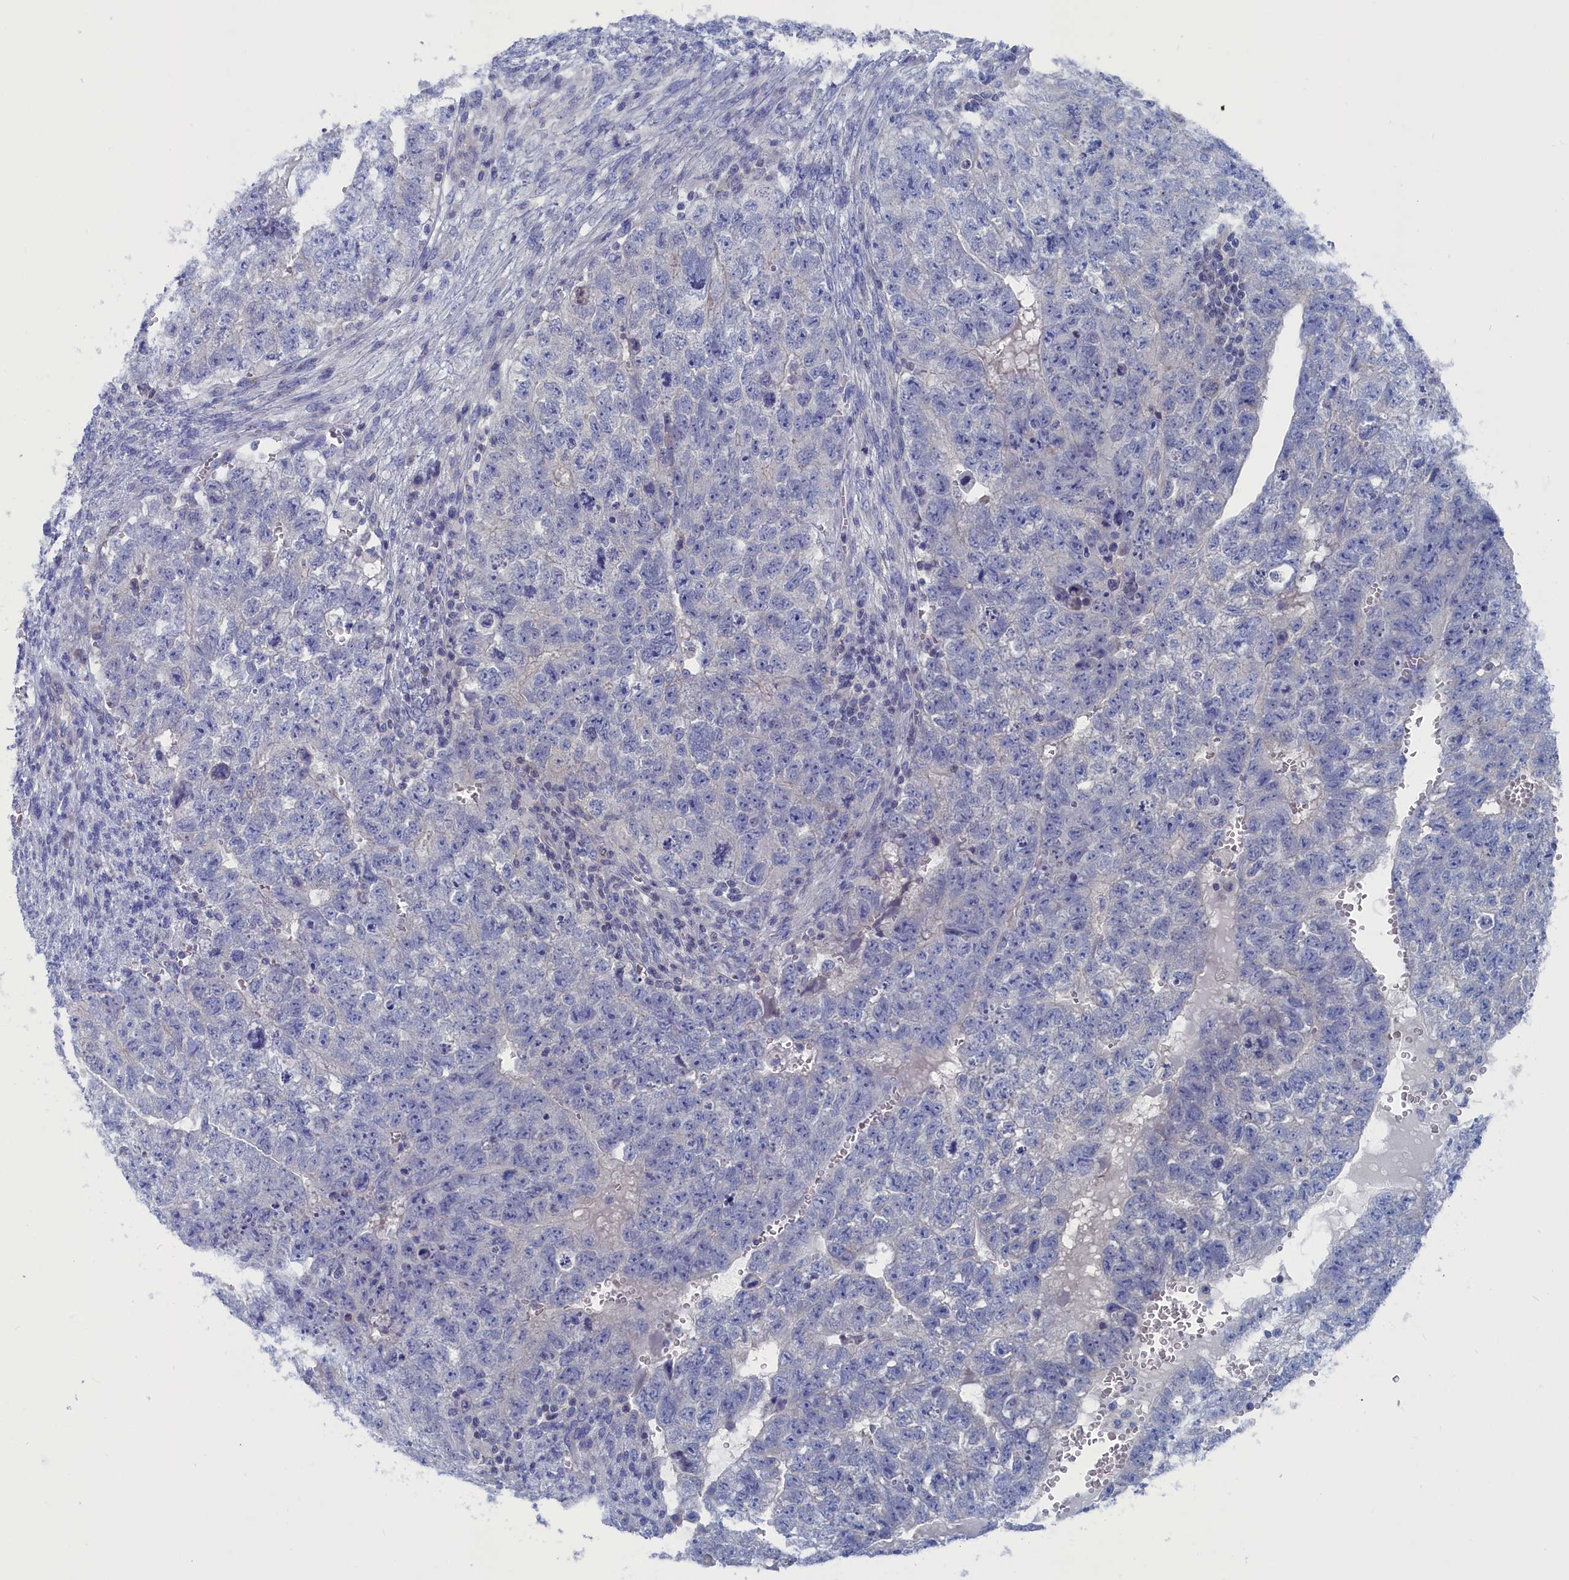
{"staining": {"intensity": "negative", "quantity": "none", "location": "none"}, "tissue": "testis cancer", "cell_type": "Tumor cells", "image_type": "cancer", "snomed": [{"axis": "morphology", "description": "Seminoma, NOS"}, {"axis": "morphology", "description": "Carcinoma, Embryonal, NOS"}, {"axis": "topography", "description": "Testis"}], "caption": "The immunohistochemistry (IHC) image has no significant expression in tumor cells of testis cancer (embryonal carcinoma) tissue. Nuclei are stained in blue.", "gene": "CEND1", "patient": {"sex": "male", "age": 38}}